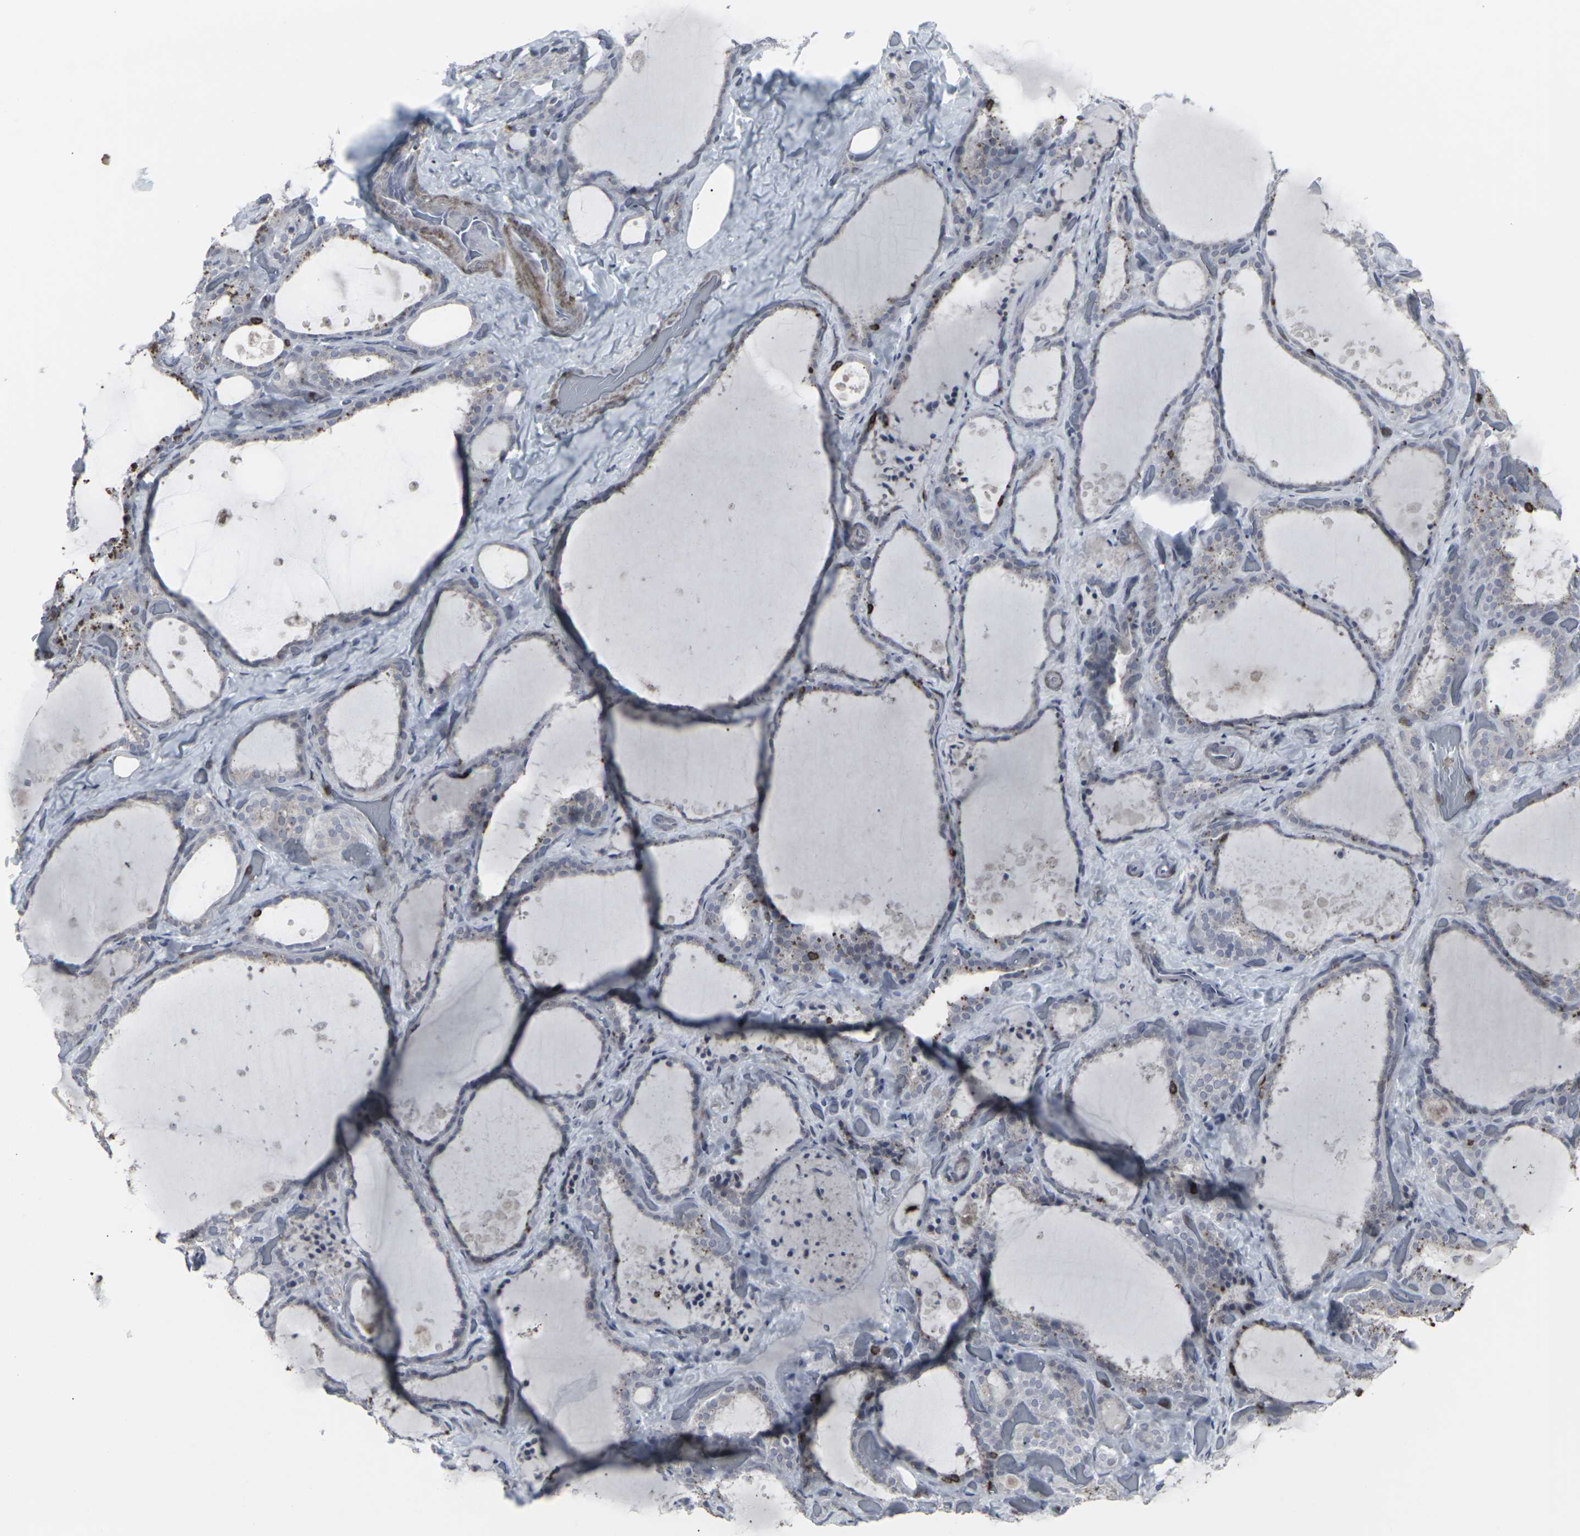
{"staining": {"intensity": "weak", "quantity": "<25%", "location": "cytoplasmic/membranous"}, "tissue": "thyroid gland", "cell_type": "Glandular cells", "image_type": "normal", "snomed": [{"axis": "morphology", "description": "Normal tissue, NOS"}, {"axis": "topography", "description": "Thyroid gland"}], "caption": "Protein analysis of unremarkable thyroid gland displays no significant expression in glandular cells.", "gene": "APOBEC2", "patient": {"sex": "female", "age": 44}}